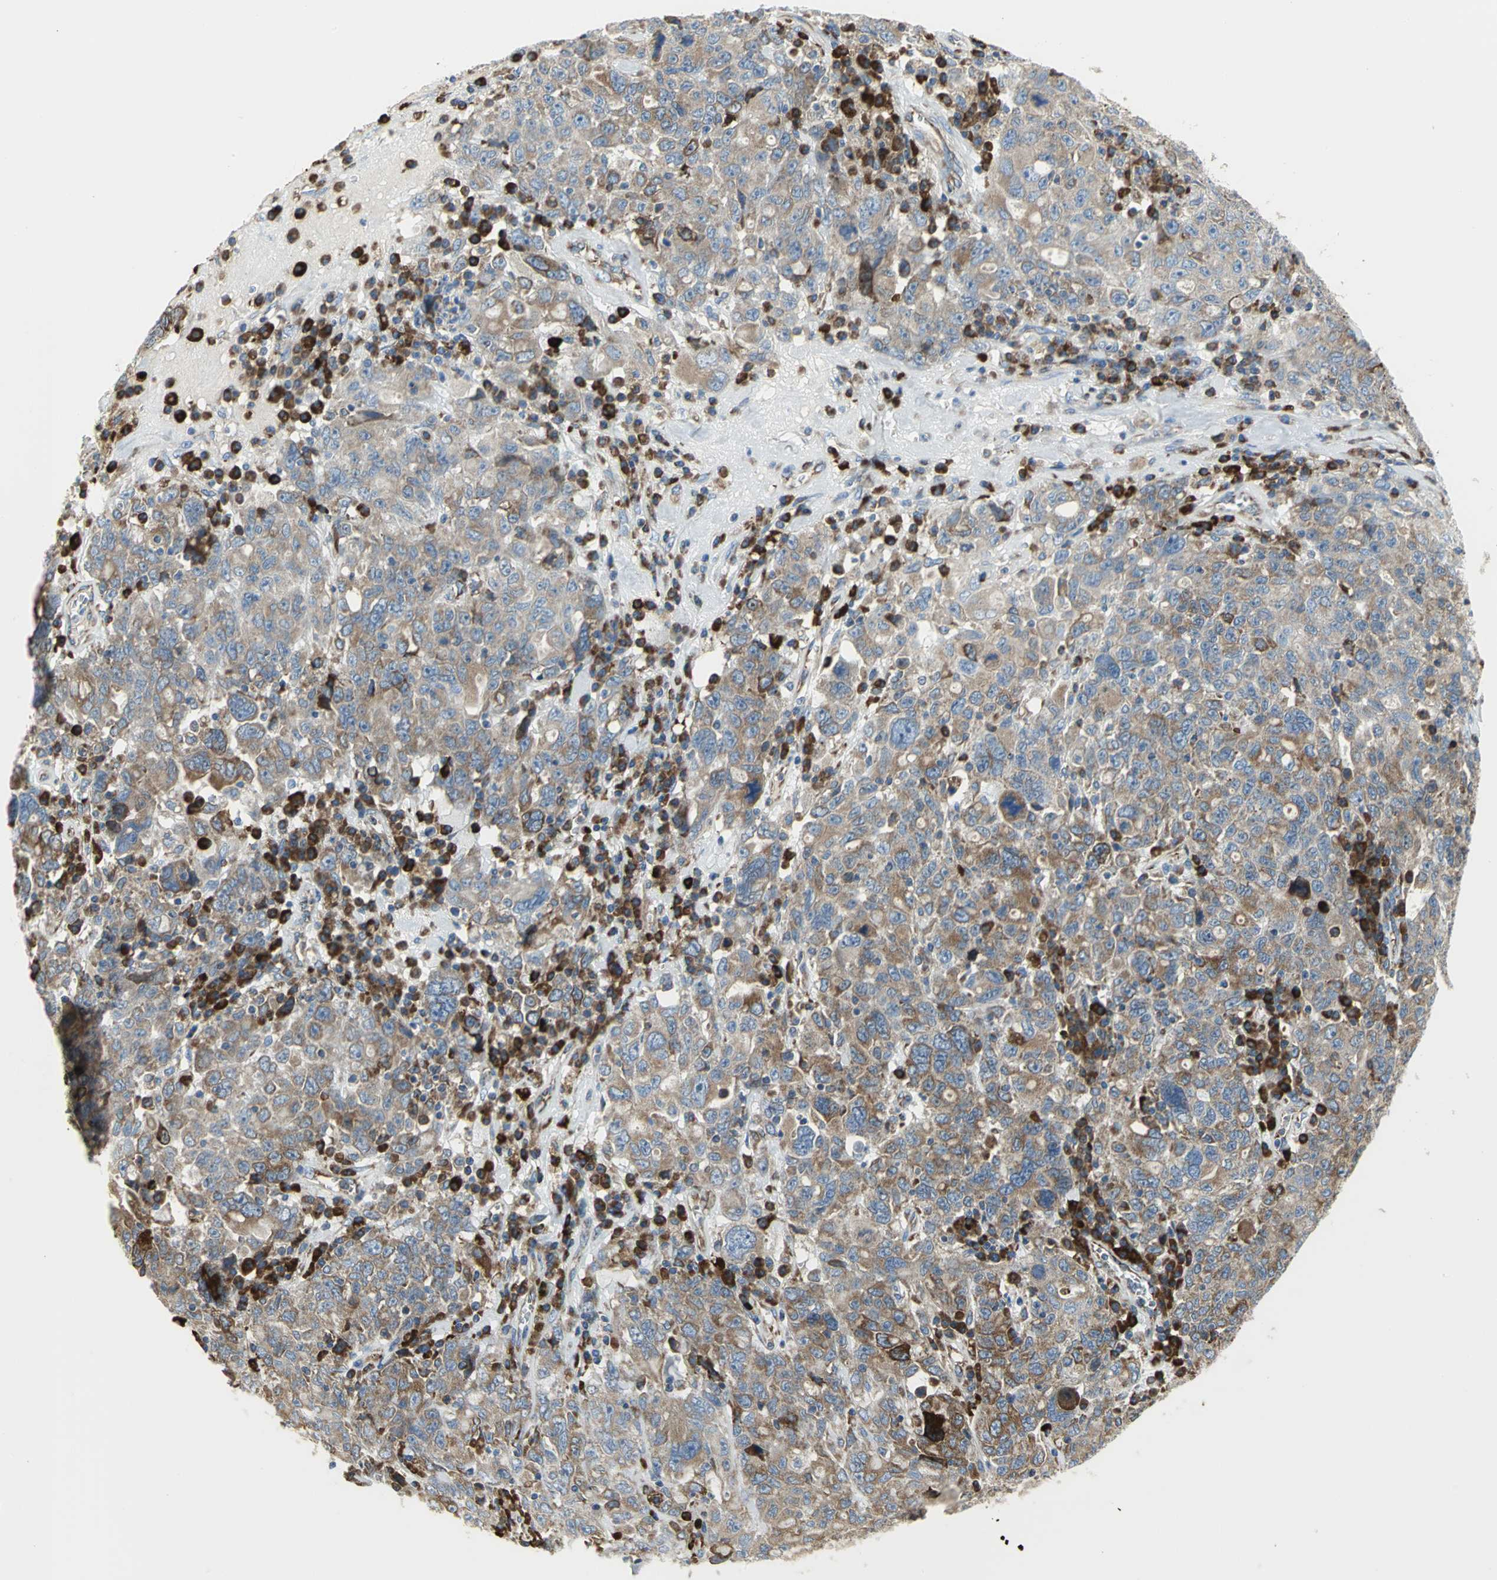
{"staining": {"intensity": "moderate", "quantity": ">75%", "location": "cytoplasmic/membranous"}, "tissue": "ovarian cancer", "cell_type": "Tumor cells", "image_type": "cancer", "snomed": [{"axis": "morphology", "description": "Carcinoma, endometroid"}, {"axis": "topography", "description": "Ovary"}], "caption": "Human ovarian endometroid carcinoma stained for a protein (brown) displays moderate cytoplasmic/membranous positive expression in approximately >75% of tumor cells.", "gene": "TULP4", "patient": {"sex": "female", "age": 62}}